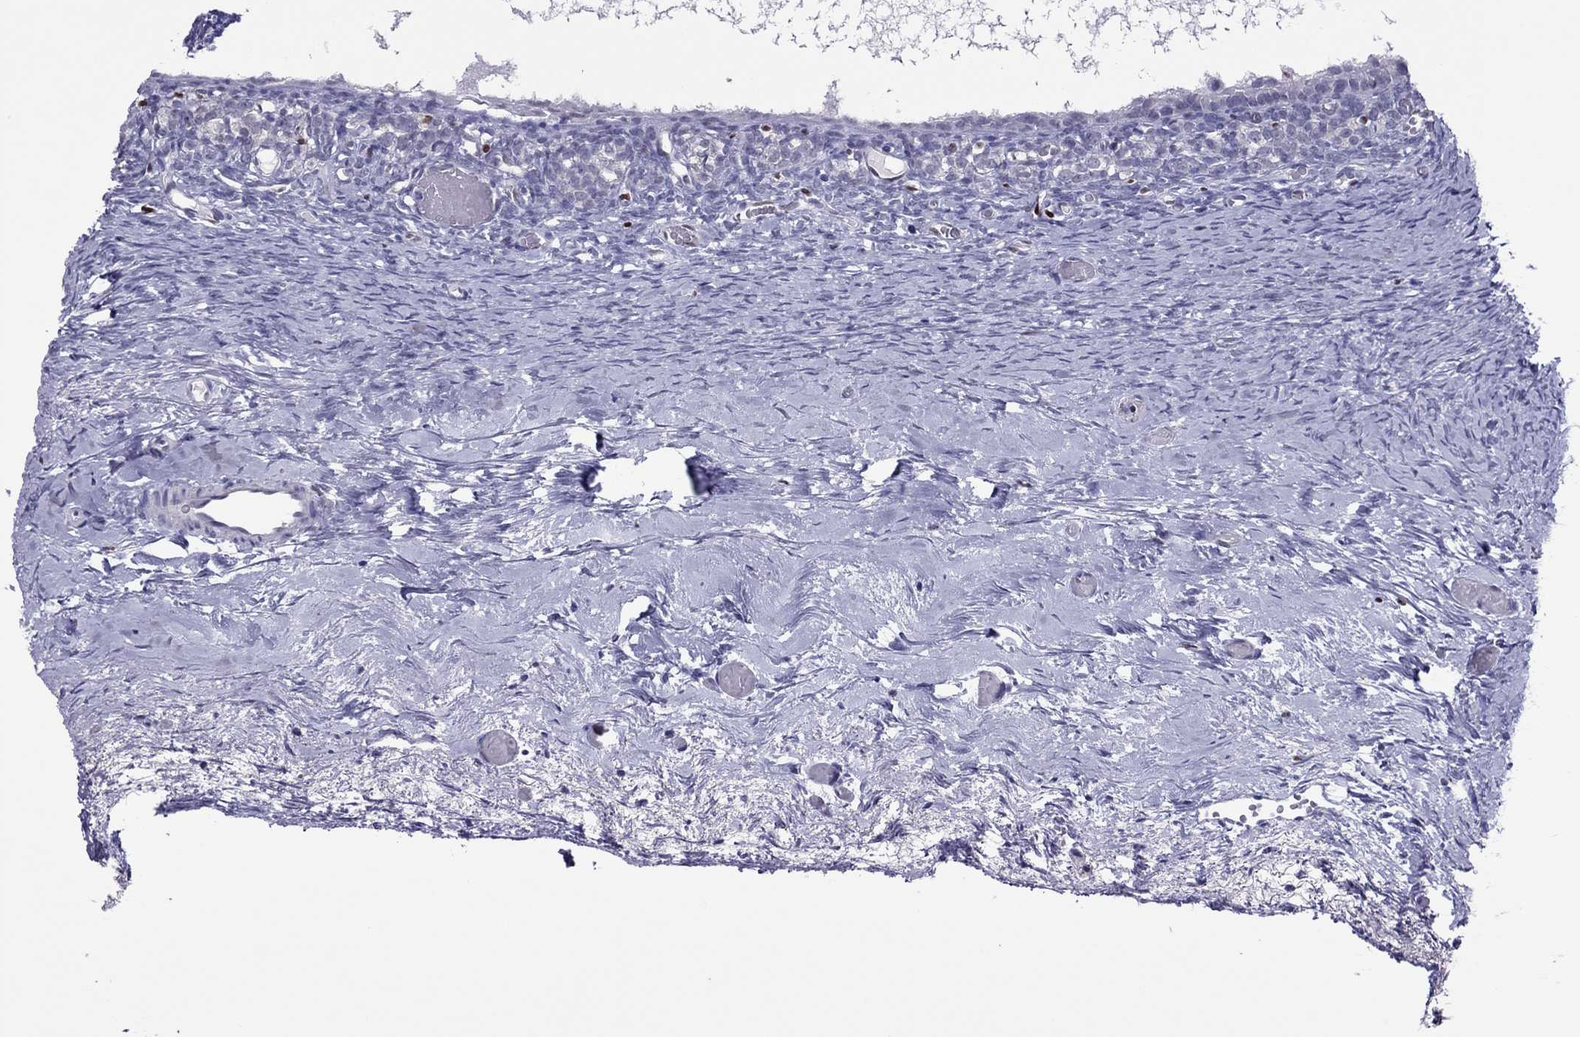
{"staining": {"intensity": "negative", "quantity": "none", "location": "none"}, "tissue": "ovary", "cell_type": "Follicle cells", "image_type": "normal", "snomed": [{"axis": "morphology", "description": "Normal tissue, NOS"}, {"axis": "topography", "description": "Ovary"}], "caption": "Immunohistochemistry (IHC) of unremarkable human ovary reveals no staining in follicle cells.", "gene": "SPINT3", "patient": {"sex": "female", "age": 39}}